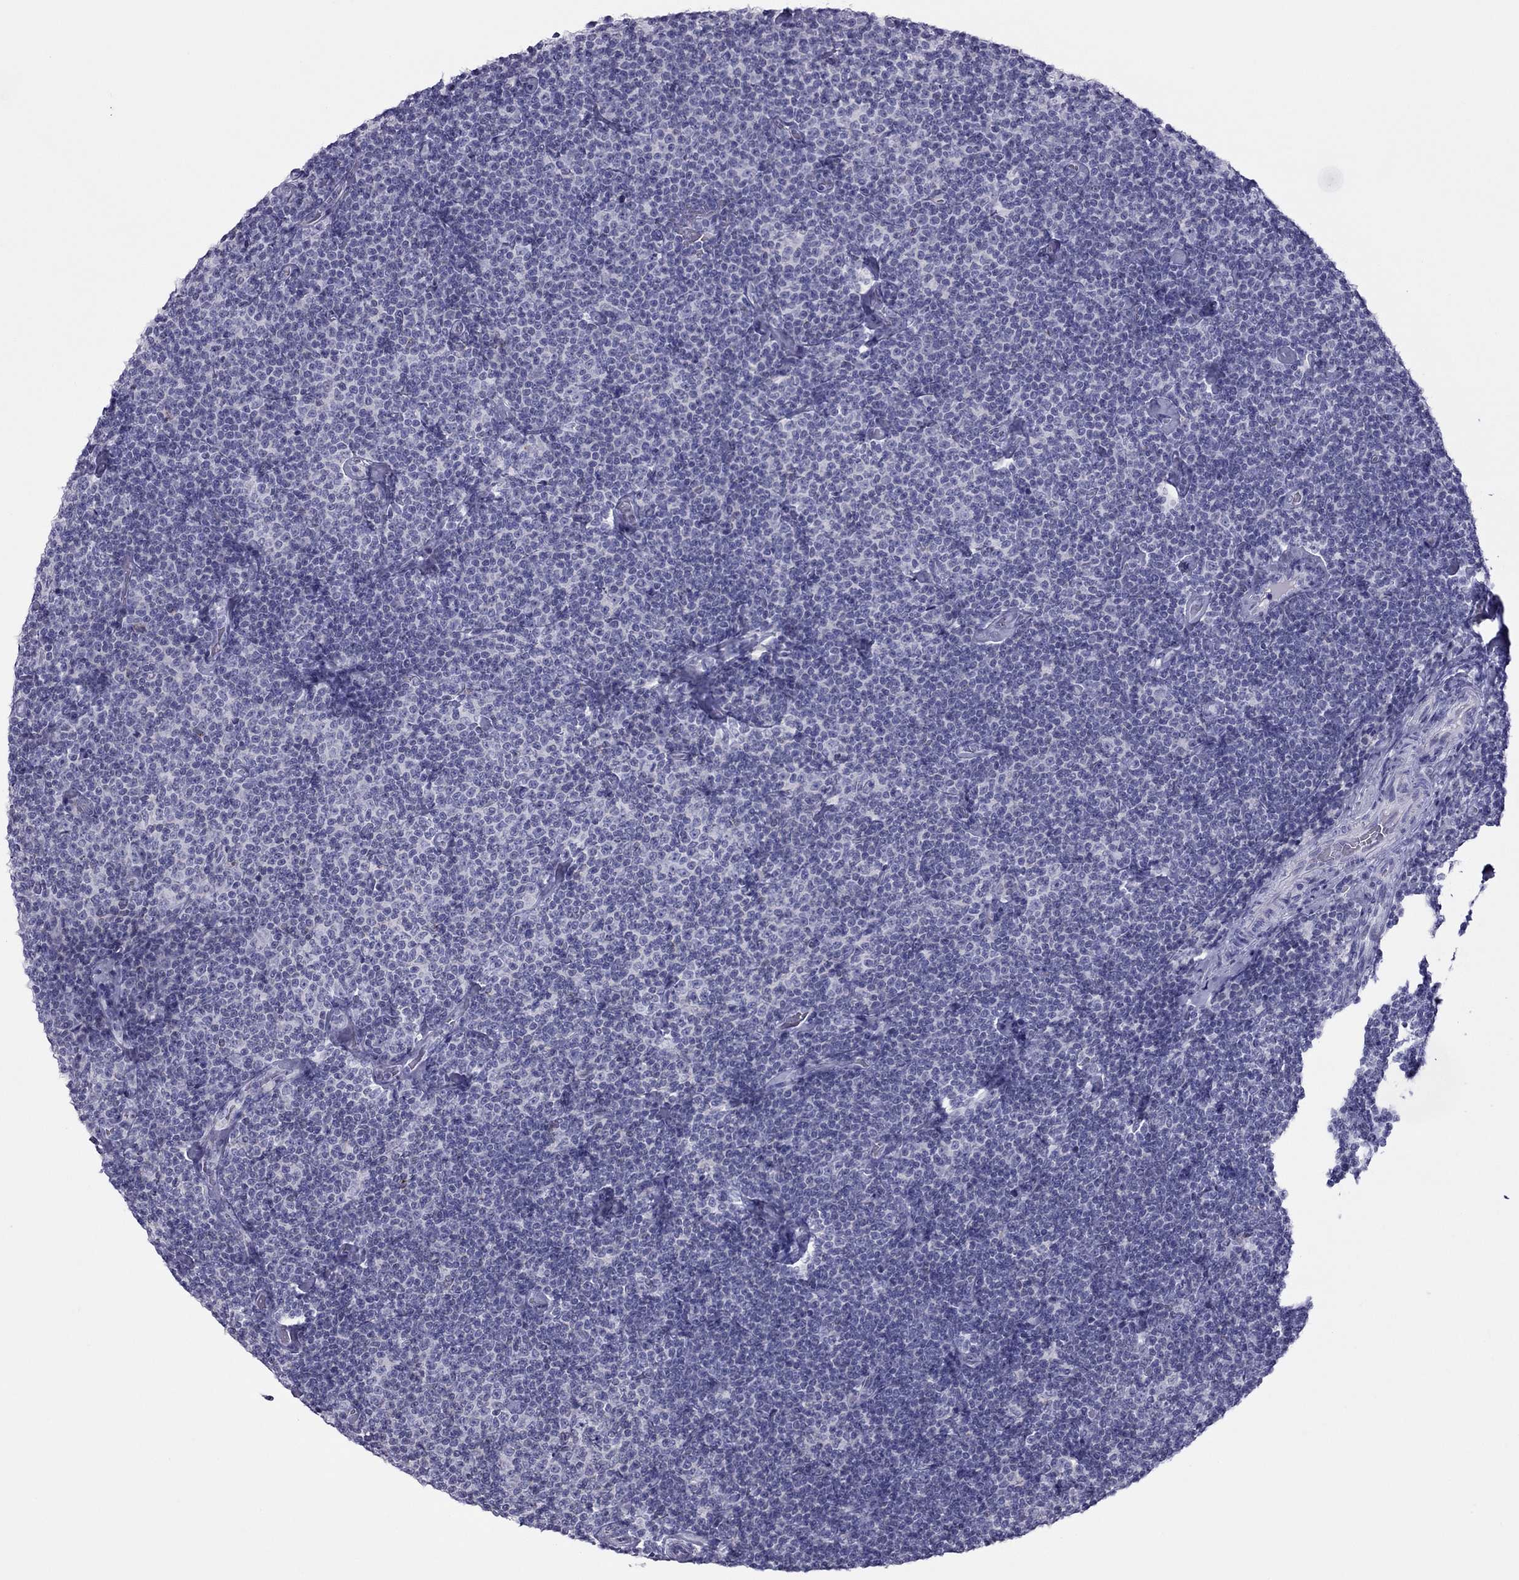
{"staining": {"intensity": "negative", "quantity": "none", "location": "none"}, "tissue": "lymphoma", "cell_type": "Tumor cells", "image_type": "cancer", "snomed": [{"axis": "morphology", "description": "Malignant lymphoma, non-Hodgkin's type, Low grade"}, {"axis": "topography", "description": "Lymph node"}], "caption": "Low-grade malignant lymphoma, non-Hodgkin's type was stained to show a protein in brown. There is no significant positivity in tumor cells. The staining is performed using DAB (3,3'-diaminobenzidine) brown chromogen with nuclei counter-stained in using hematoxylin.", "gene": "TEX14", "patient": {"sex": "male", "age": 81}}